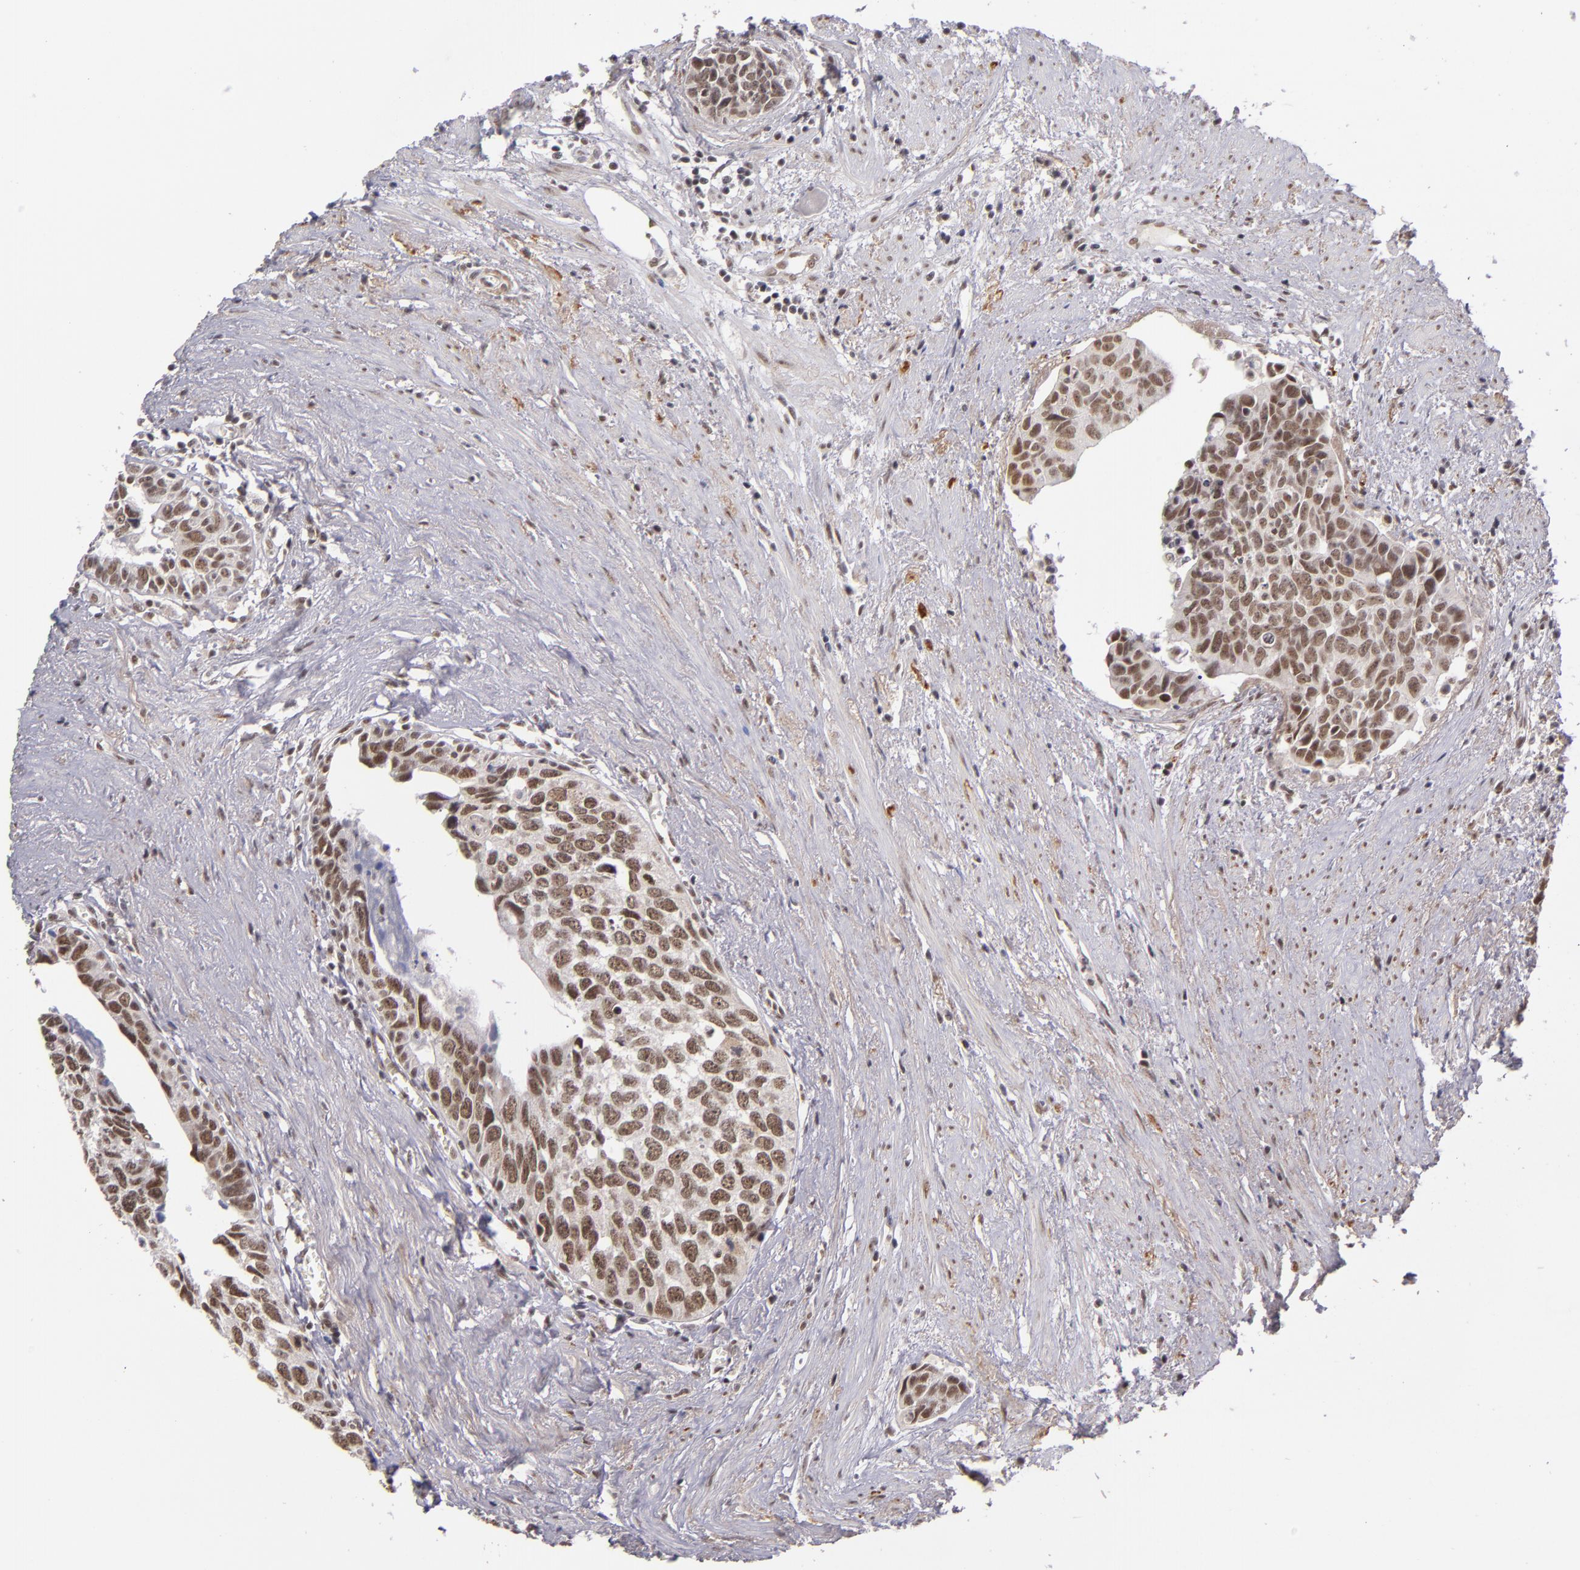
{"staining": {"intensity": "moderate", "quantity": ">75%", "location": "nuclear"}, "tissue": "urothelial cancer", "cell_type": "Tumor cells", "image_type": "cancer", "snomed": [{"axis": "morphology", "description": "Urothelial carcinoma, High grade"}, {"axis": "topography", "description": "Urinary bladder"}], "caption": "Immunohistochemistry staining of urothelial carcinoma (high-grade), which displays medium levels of moderate nuclear staining in approximately >75% of tumor cells indicating moderate nuclear protein staining. The staining was performed using DAB (3,3'-diaminobenzidine) (brown) for protein detection and nuclei were counterstained in hematoxylin (blue).", "gene": "ZNF148", "patient": {"sex": "male", "age": 81}}